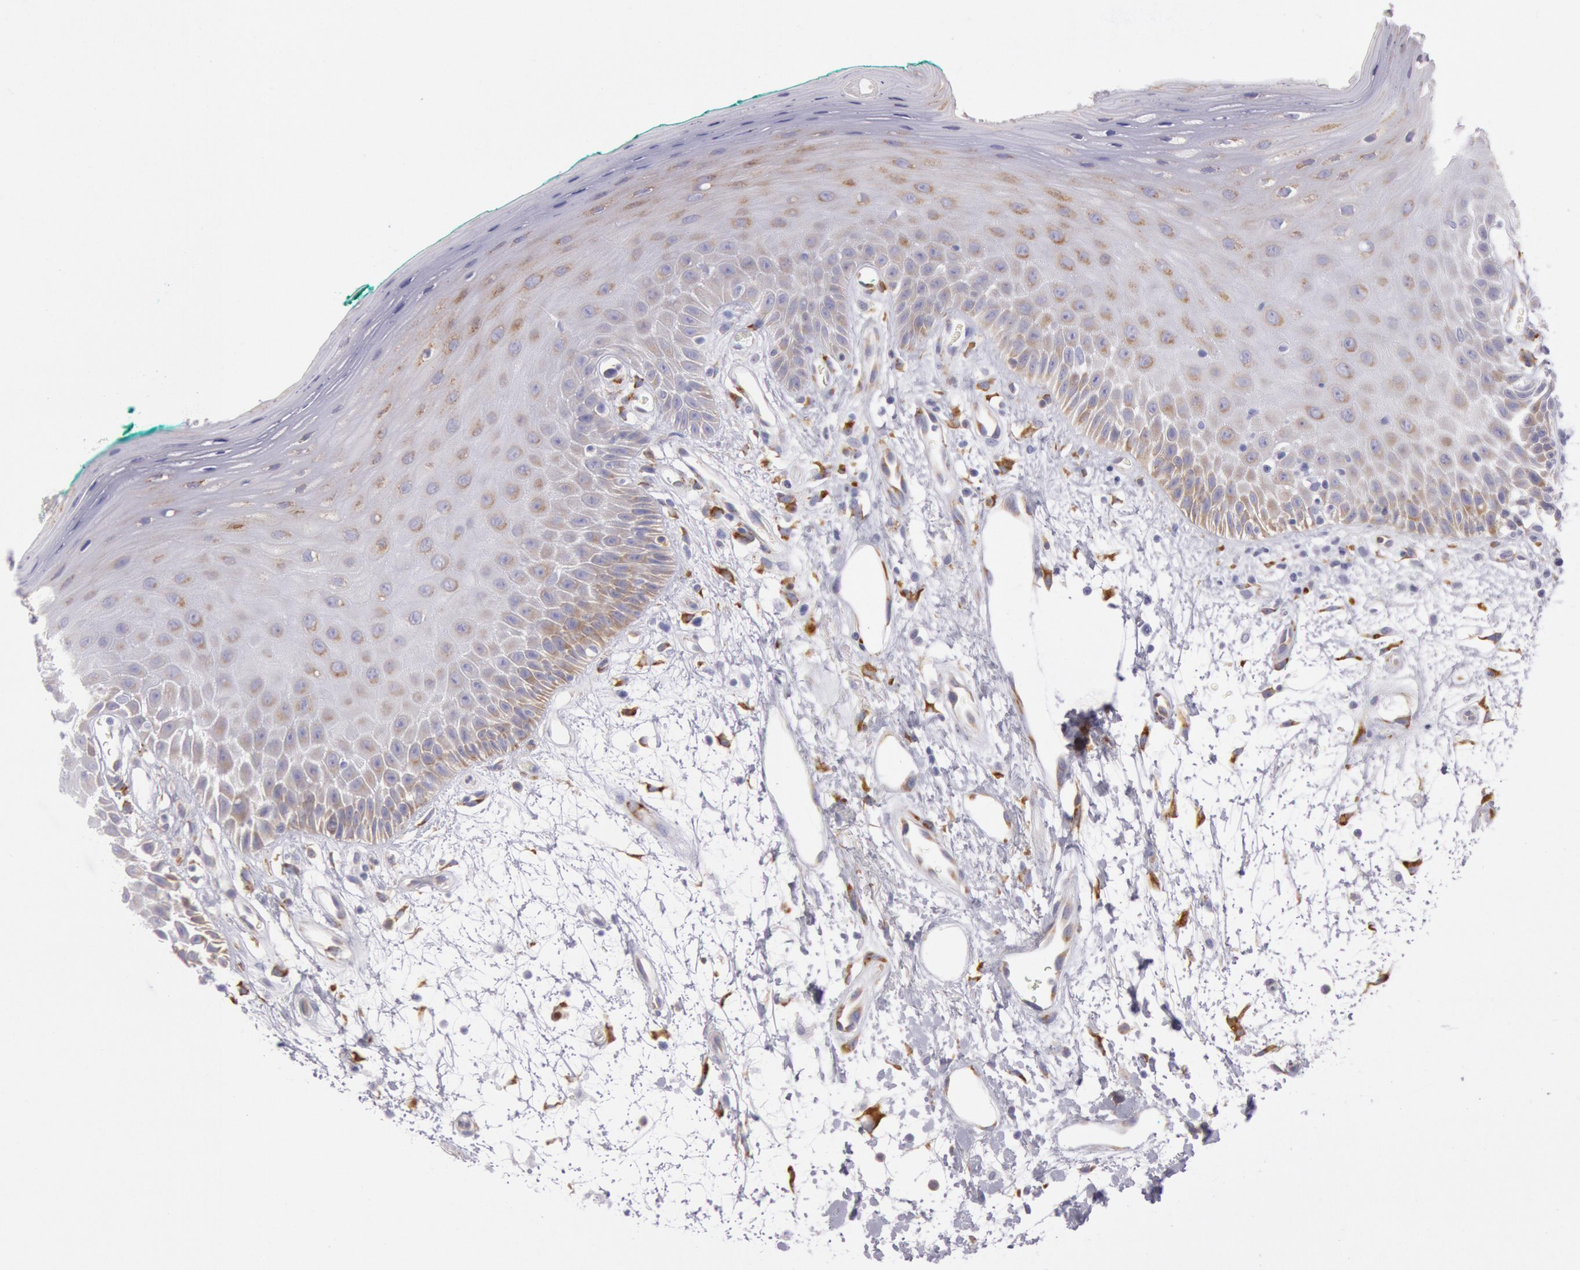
{"staining": {"intensity": "moderate", "quantity": ">75%", "location": "cytoplasmic/membranous"}, "tissue": "oral mucosa", "cell_type": "Squamous epithelial cells", "image_type": "normal", "snomed": [{"axis": "morphology", "description": "Normal tissue, NOS"}, {"axis": "morphology", "description": "Squamous cell carcinoma, NOS"}, {"axis": "topography", "description": "Skeletal muscle"}, {"axis": "topography", "description": "Oral tissue"}, {"axis": "topography", "description": "Head-Neck"}], "caption": "Squamous epithelial cells display moderate cytoplasmic/membranous staining in about >75% of cells in unremarkable oral mucosa.", "gene": "CIDEB", "patient": {"sex": "female", "age": 84}}